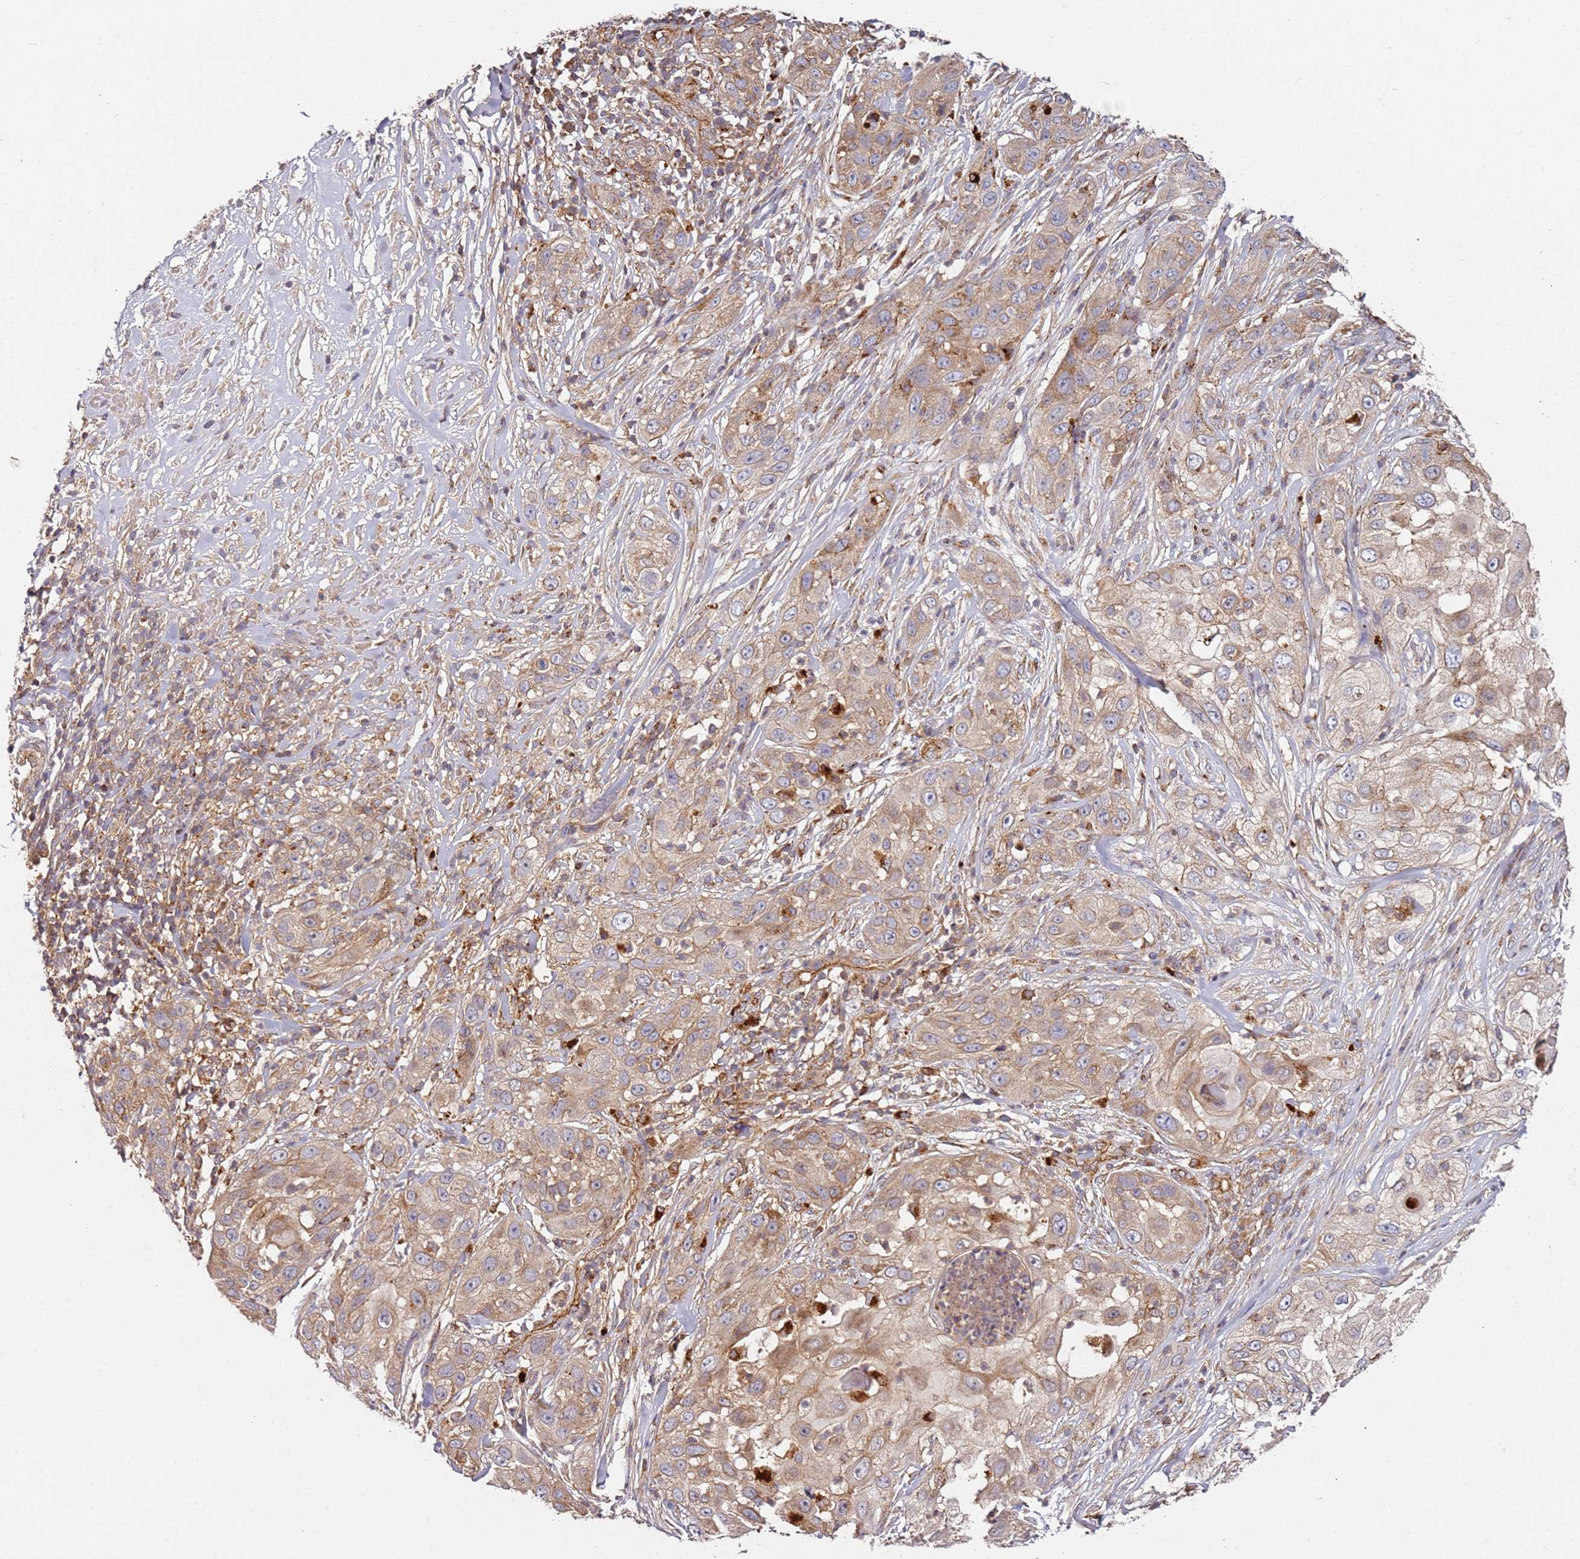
{"staining": {"intensity": "moderate", "quantity": "25%-75%", "location": "cytoplasmic/membranous"}, "tissue": "skin cancer", "cell_type": "Tumor cells", "image_type": "cancer", "snomed": [{"axis": "morphology", "description": "Squamous cell carcinoma, NOS"}, {"axis": "topography", "description": "Skin"}], "caption": "Tumor cells demonstrate medium levels of moderate cytoplasmic/membranous positivity in about 25%-75% of cells in squamous cell carcinoma (skin).", "gene": "SCGB2B2", "patient": {"sex": "female", "age": 44}}